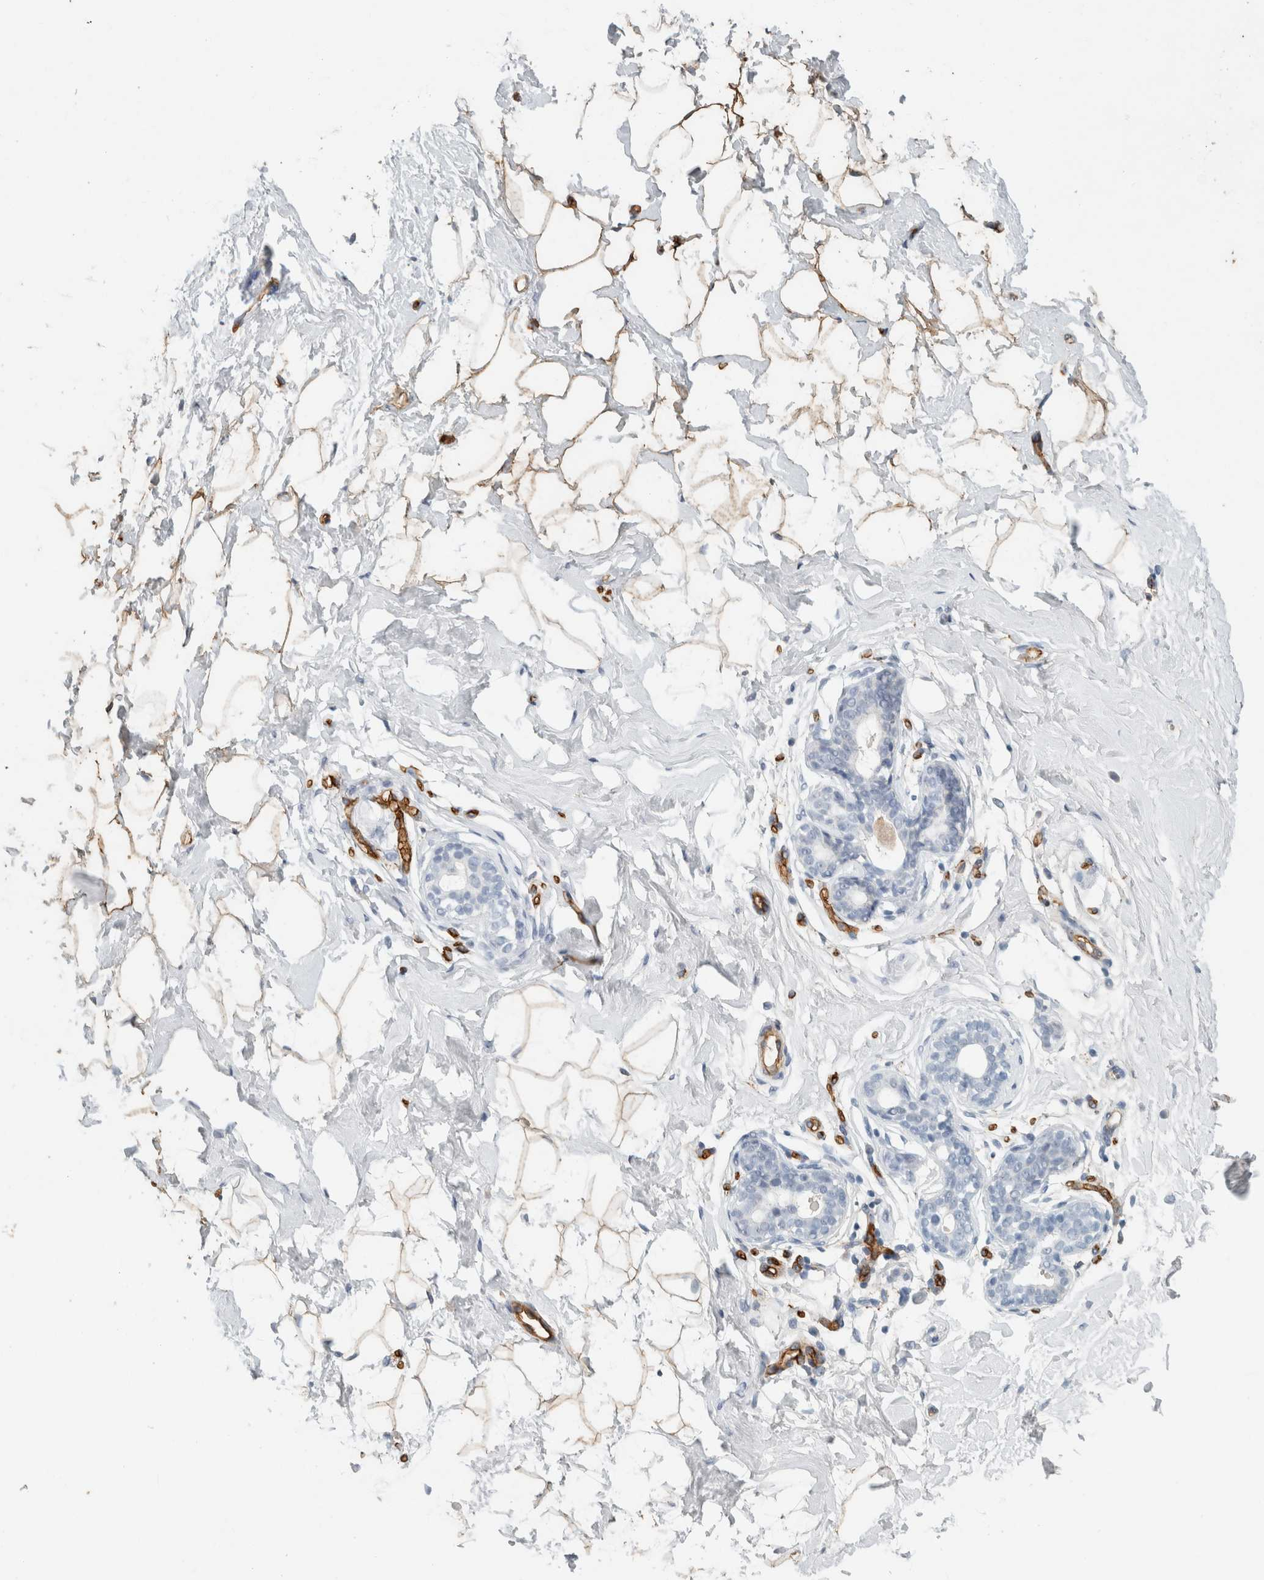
{"staining": {"intensity": "moderate", "quantity": "25%-75%", "location": "cytoplasmic/membranous"}, "tissue": "breast", "cell_type": "Adipocytes", "image_type": "normal", "snomed": [{"axis": "morphology", "description": "Normal tissue, NOS"}, {"axis": "morphology", "description": "Adenoma, NOS"}, {"axis": "topography", "description": "Breast"}], "caption": "Protein staining shows moderate cytoplasmic/membranous expression in approximately 25%-75% of adipocytes in normal breast.", "gene": "CD36", "patient": {"sex": "female", "age": 23}}